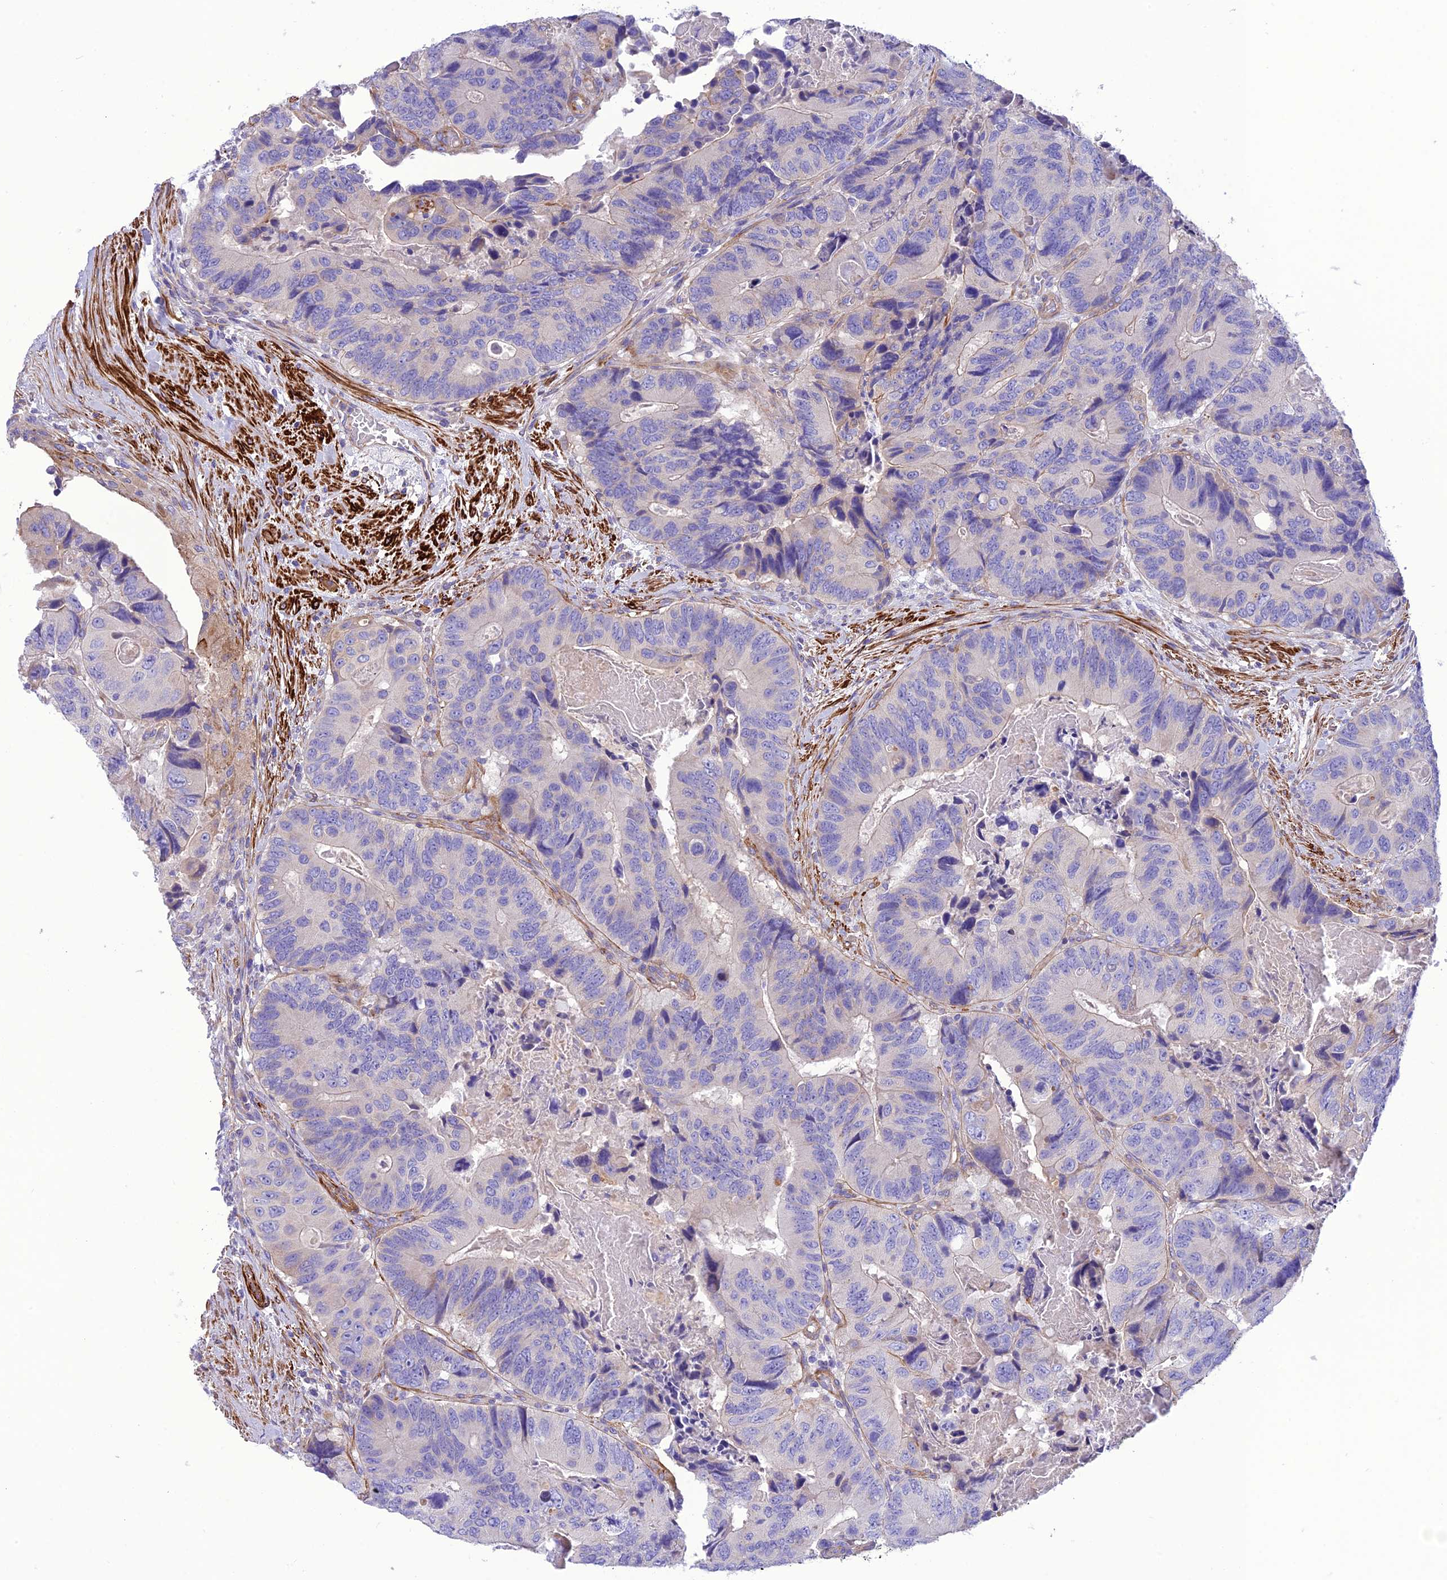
{"staining": {"intensity": "negative", "quantity": "none", "location": "none"}, "tissue": "colorectal cancer", "cell_type": "Tumor cells", "image_type": "cancer", "snomed": [{"axis": "morphology", "description": "Adenocarcinoma, NOS"}, {"axis": "topography", "description": "Colon"}], "caption": "IHC of human colorectal cancer (adenocarcinoma) shows no expression in tumor cells.", "gene": "FRA10AC1", "patient": {"sex": "male", "age": 84}}